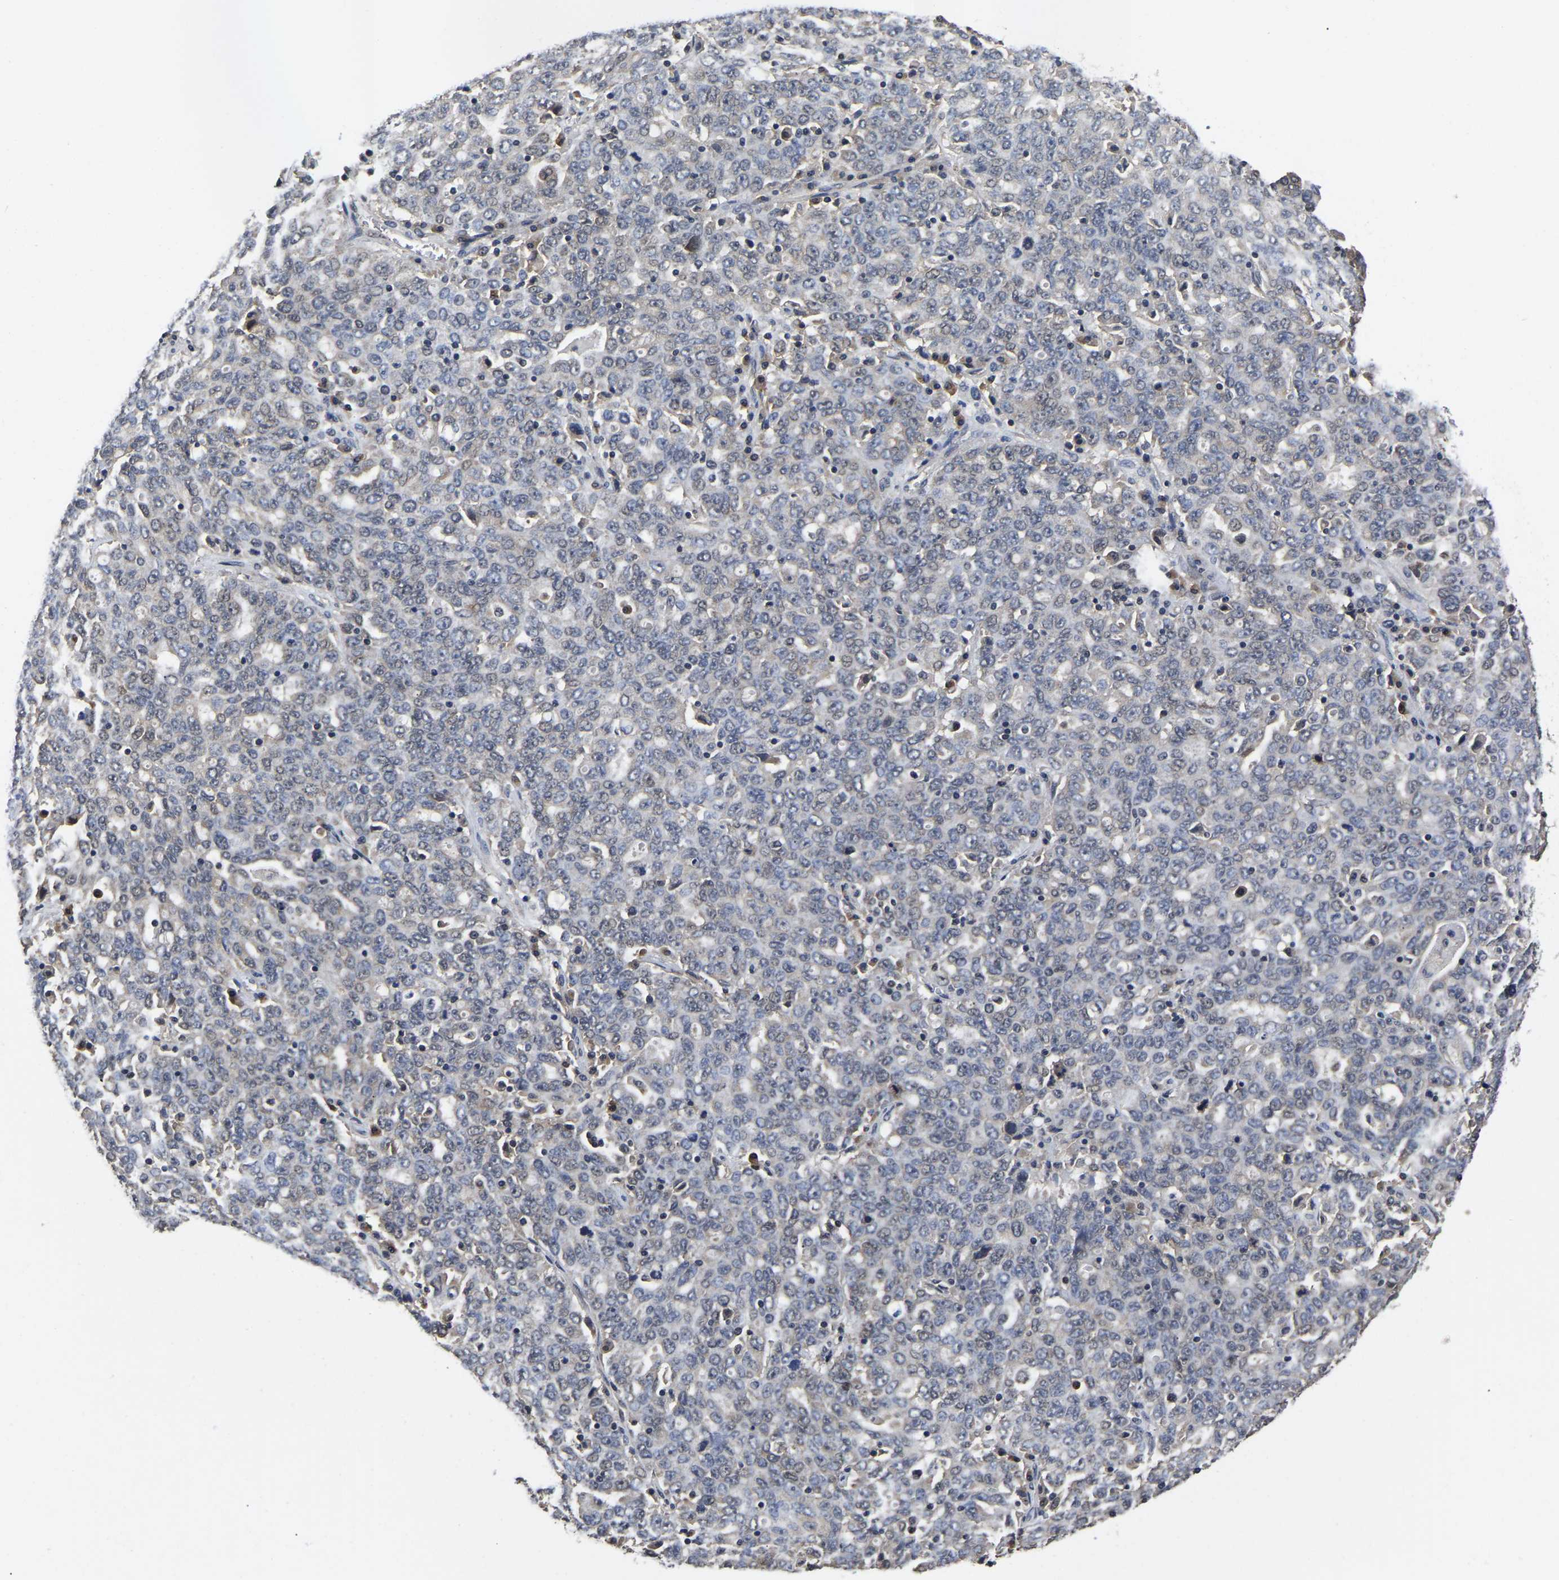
{"staining": {"intensity": "moderate", "quantity": "<25%", "location": "cytoplasmic/membranous,nuclear"}, "tissue": "ovarian cancer", "cell_type": "Tumor cells", "image_type": "cancer", "snomed": [{"axis": "morphology", "description": "Carcinoma, endometroid"}, {"axis": "topography", "description": "Ovary"}], "caption": "DAB immunohistochemical staining of endometroid carcinoma (ovarian) displays moderate cytoplasmic/membranous and nuclear protein staining in approximately <25% of tumor cells.", "gene": "MCOLN2", "patient": {"sex": "female", "age": 62}}